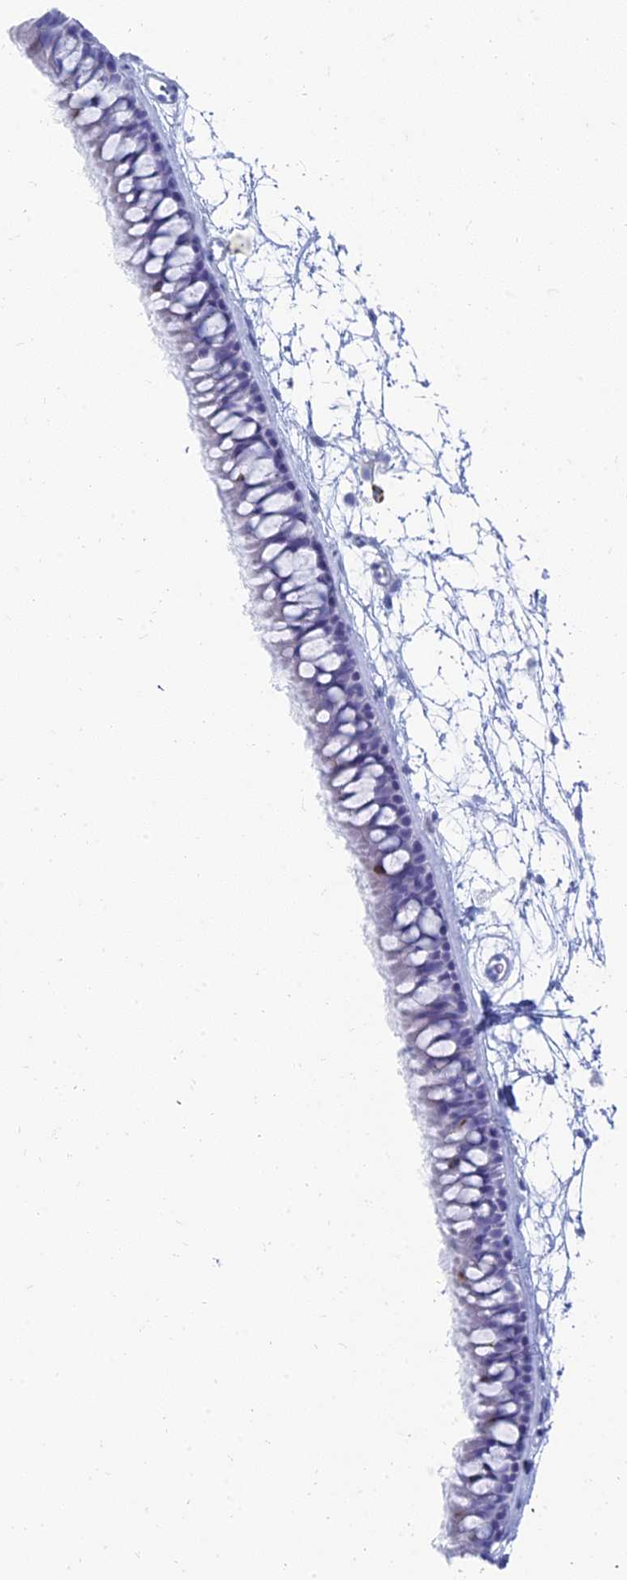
{"staining": {"intensity": "moderate", "quantity": "<25%", "location": "cytoplasmic/membranous"}, "tissue": "nasopharynx", "cell_type": "Respiratory epithelial cells", "image_type": "normal", "snomed": [{"axis": "morphology", "description": "Normal tissue, NOS"}, {"axis": "topography", "description": "Nasopharynx"}], "caption": "Benign nasopharynx demonstrates moderate cytoplasmic/membranous staining in about <25% of respiratory epithelial cells, visualized by immunohistochemistry.", "gene": "ALMS1", "patient": {"sex": "male", "age": 64}}